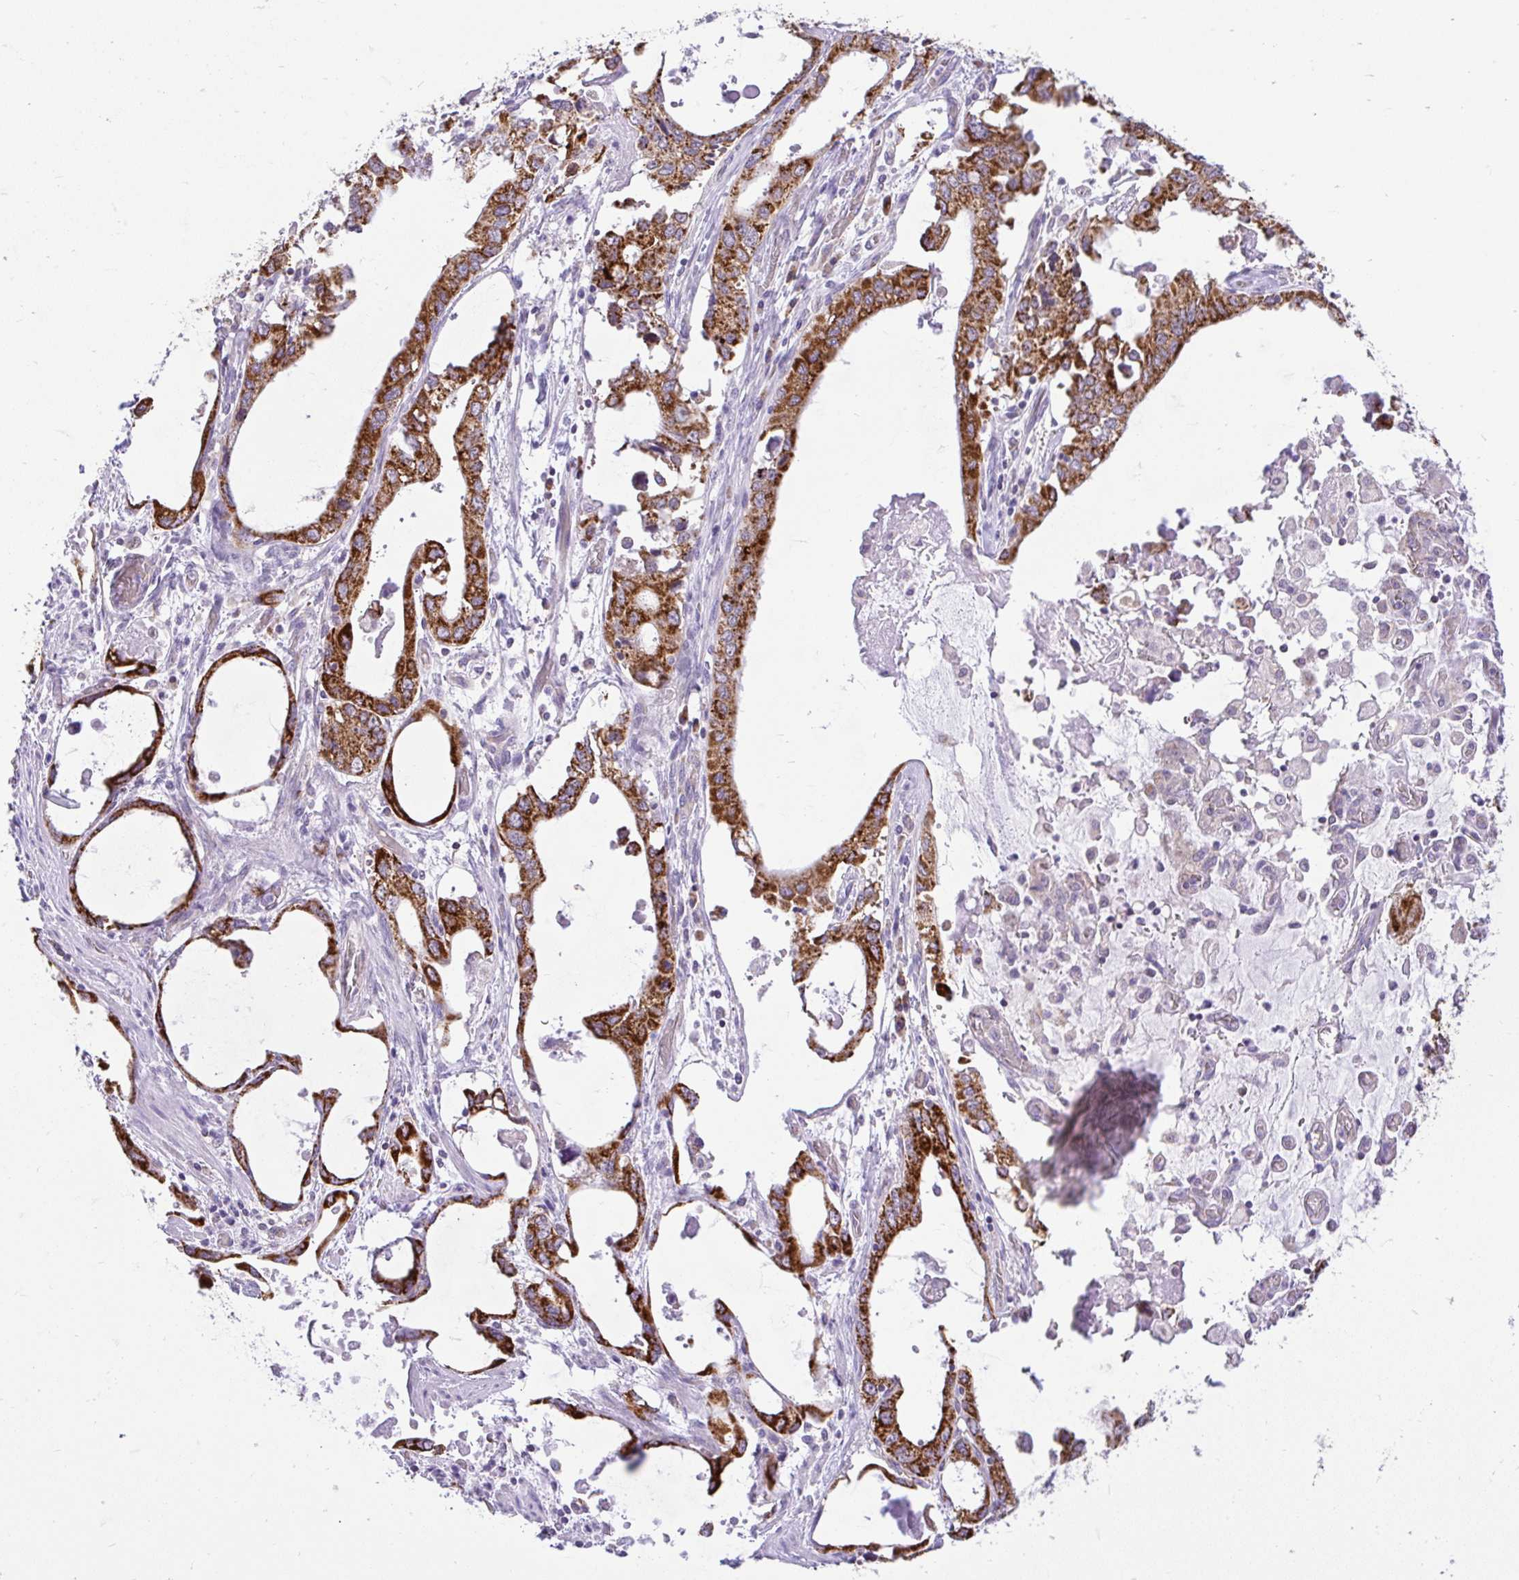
{"staining": {"intensity": "strong", "quantity": ">75%", "location": "cytoplasmic/membranous"}, "tissue": "stomach cancer", "cell_type": "Tumor cells", "image_type": "cancer", "snomed": [{"axis": "morphology", "description": "Adenocarcinoma, NOS"}, {"axis": "topography", "description": "Stomach, upper"}], "caption": "This image demonstrates immunohistochemistry (IHC) staining of human stomach cancer, with high strong cytoplasmic/membranous expression in about >75% of tumor cells.", "gene": "PYCR2", "patient": {"sex": "male", "age": 74}}